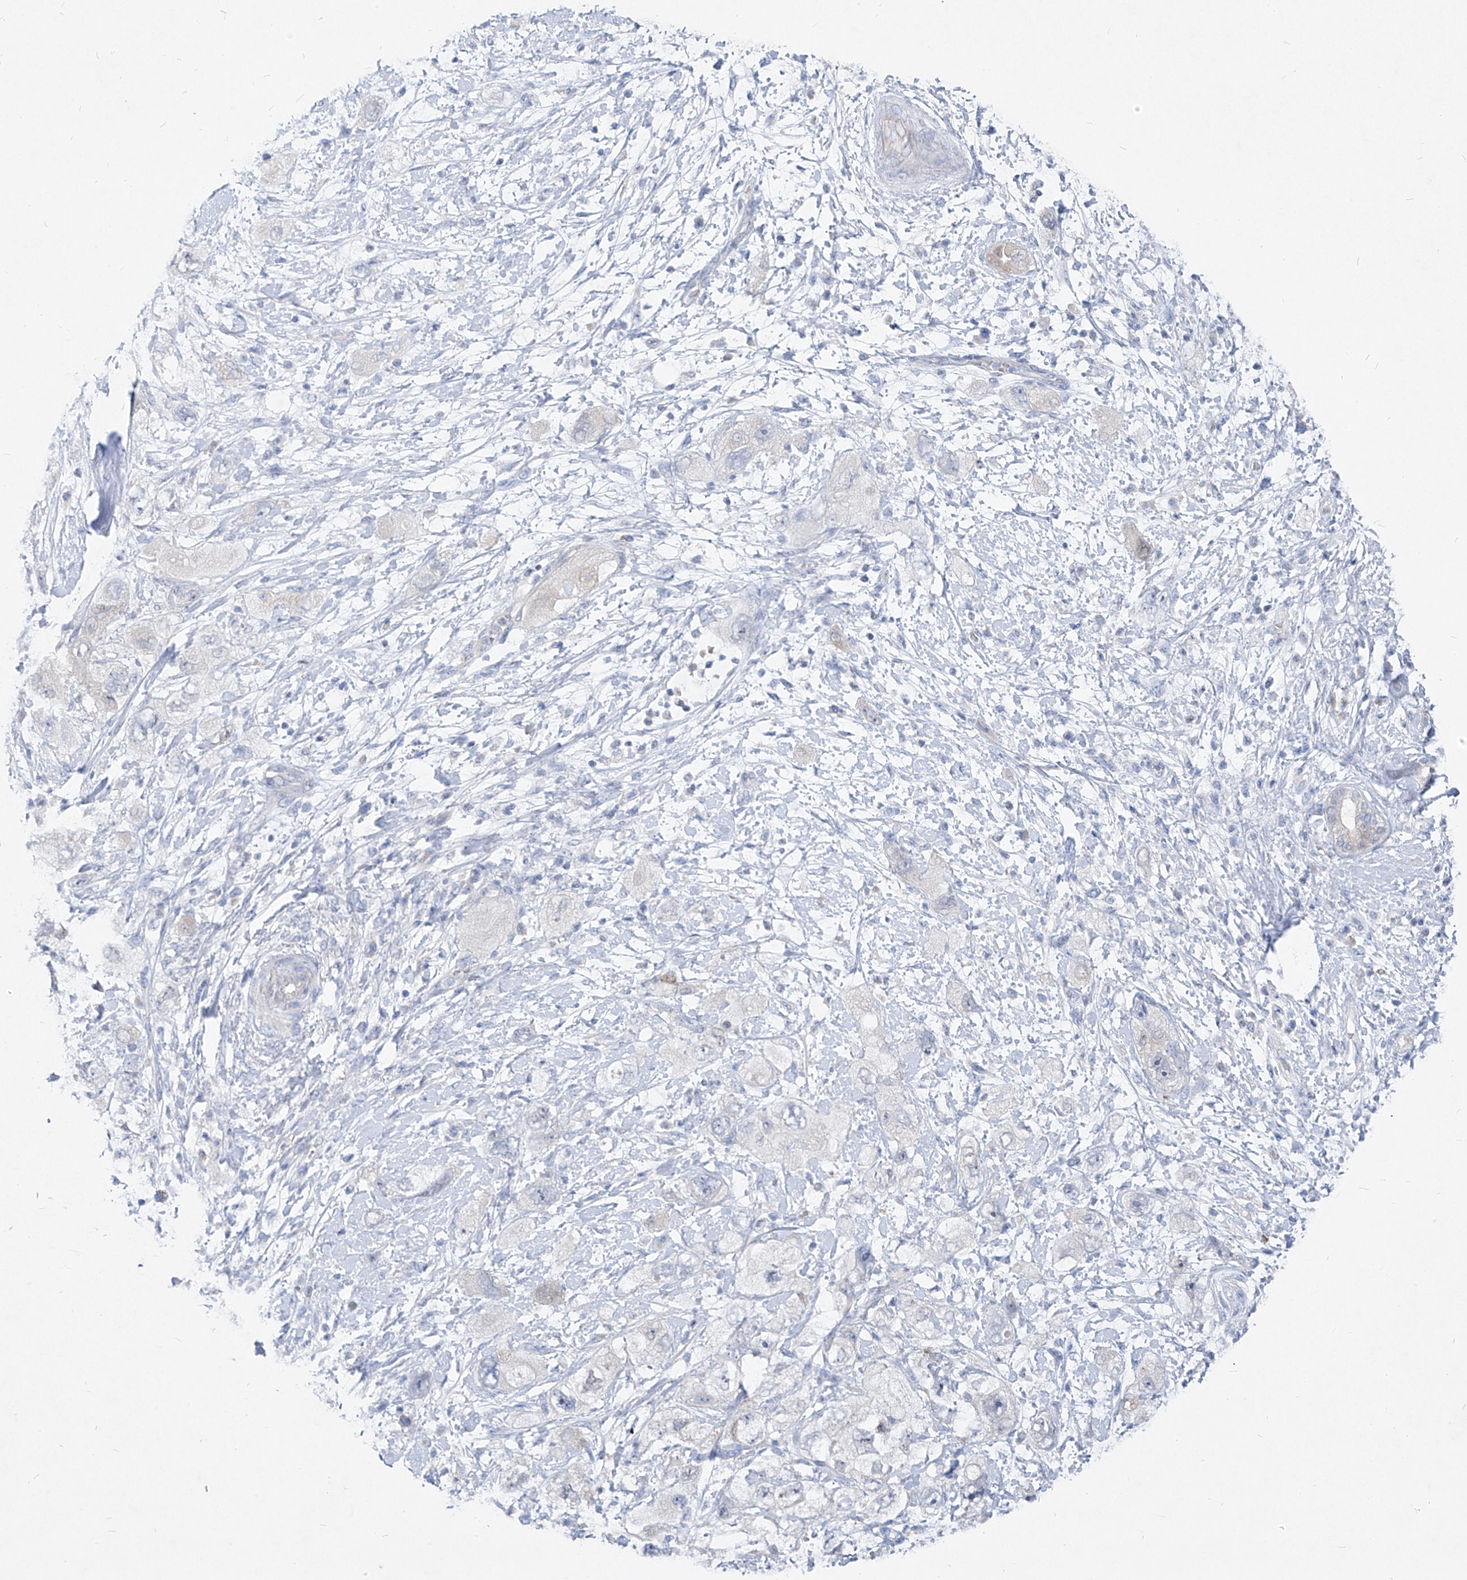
{"staining": {"intensity": "negative", "quantity": "none", "location": "none"}, "tissue": "pancreatic cancer", "cell_type": "Tumor cells", "image_type": "cancer", "snomed": [{"axis": "morphology", "description": "Adenocarcinoma, NOS"}, {"axis": "topography", "description": "Pancreas"}], "caption": "This is a micrograph of immunohistochemistry staining of pancreatic adenocarcinoma, which shows no staining in tumor cells.", "gene": "UFL1", "patient": {"sex": "female", "age": 73}}